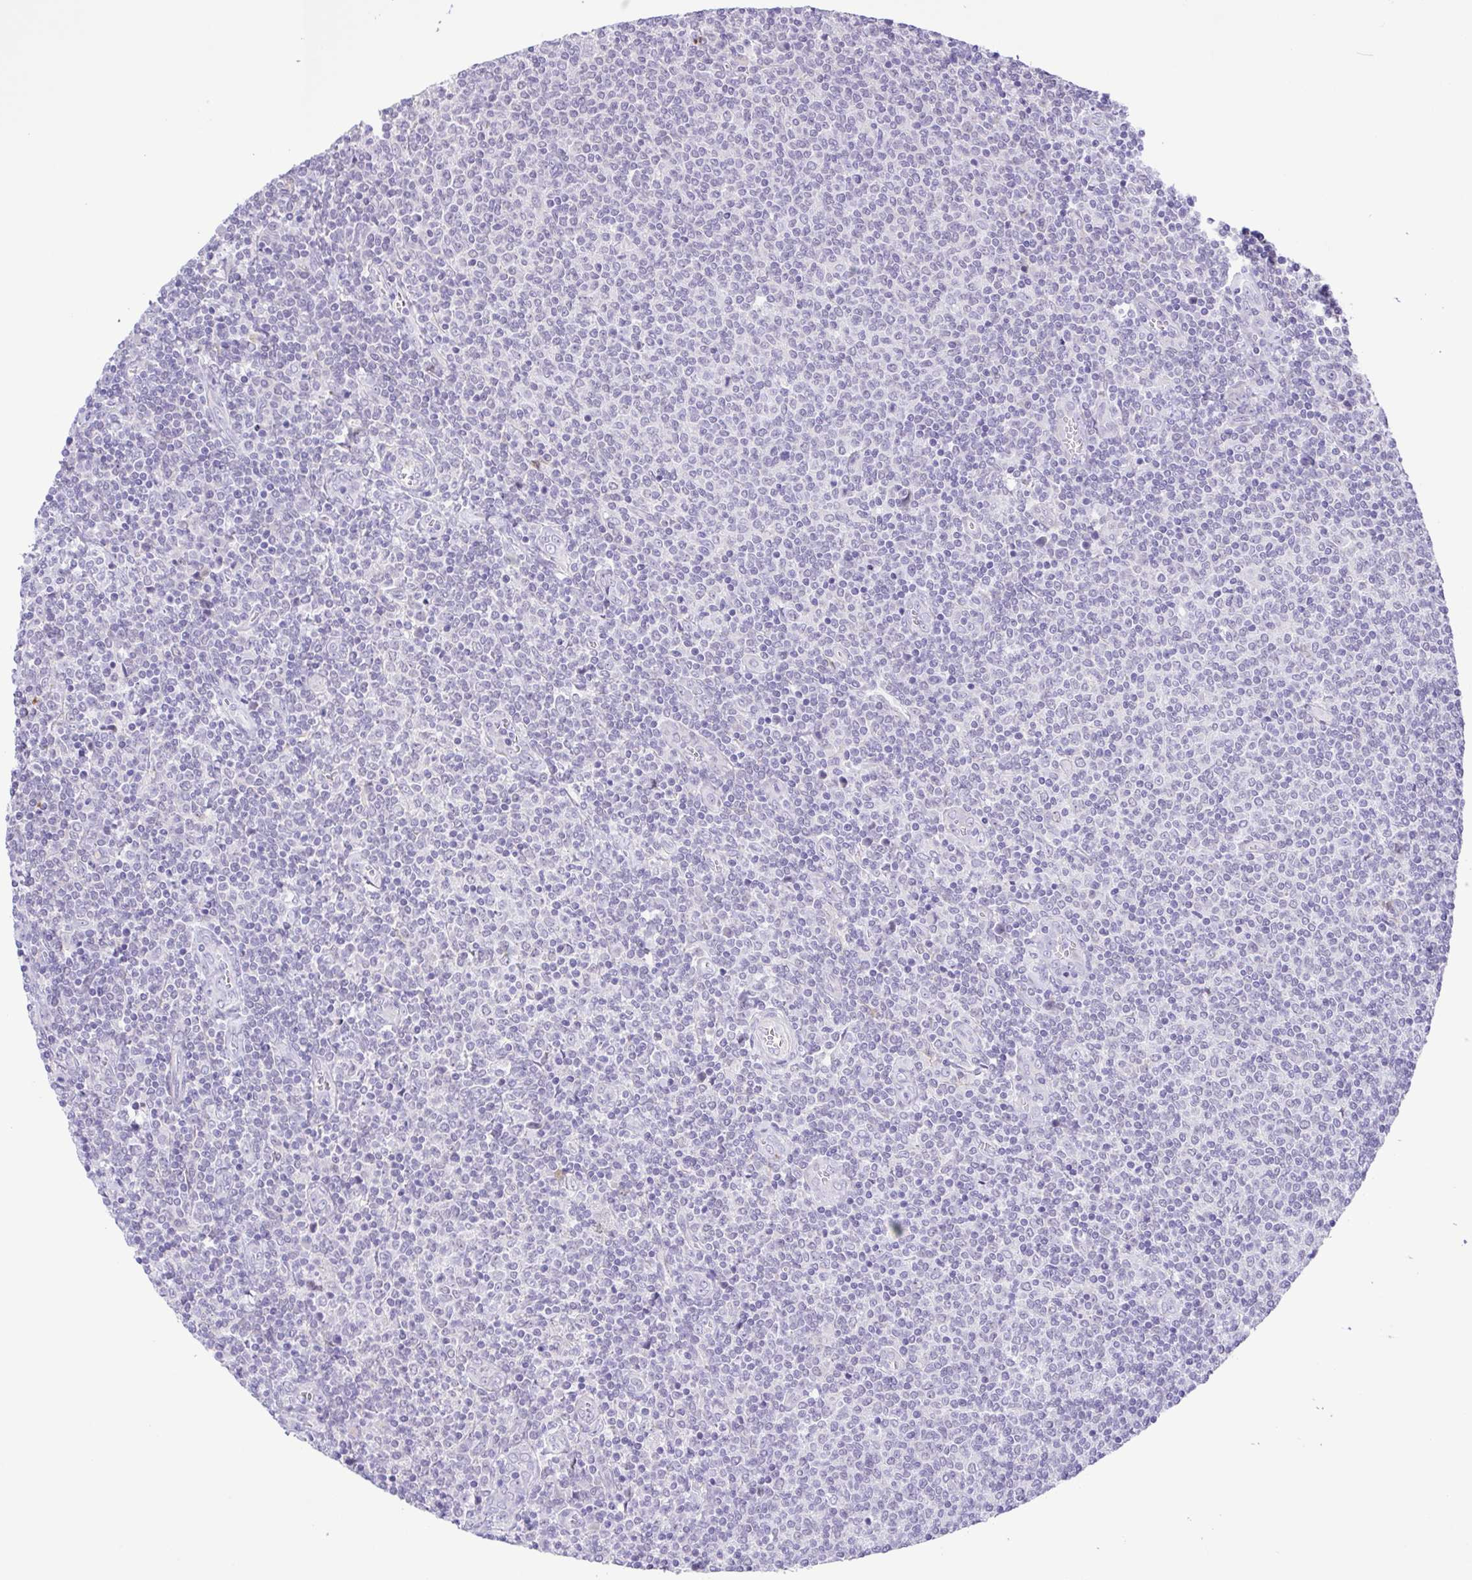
{"staining": {"intensity": "negative", "quantity": "none", "location": "none"}, "tissue": "lymphoma", "cell_type": "Tumor cells", "image_type": "cancer", "snomed": [{"axis": "morphology", "description": "Malignant lymphoma, non-Hodgkin's type, Low grade"}, {"axis": "topography", "description": "Lymph node"}], "caption": "Low-grade malignant lymphoma, non-Hodgkin's type was stained to show a protein in brown. There is no significant expression in tumor cells. (IHC, brightfield microscopy, high magnification).", "gene": "DCLK2", "patient": {"sex": "male", "age": 52}}